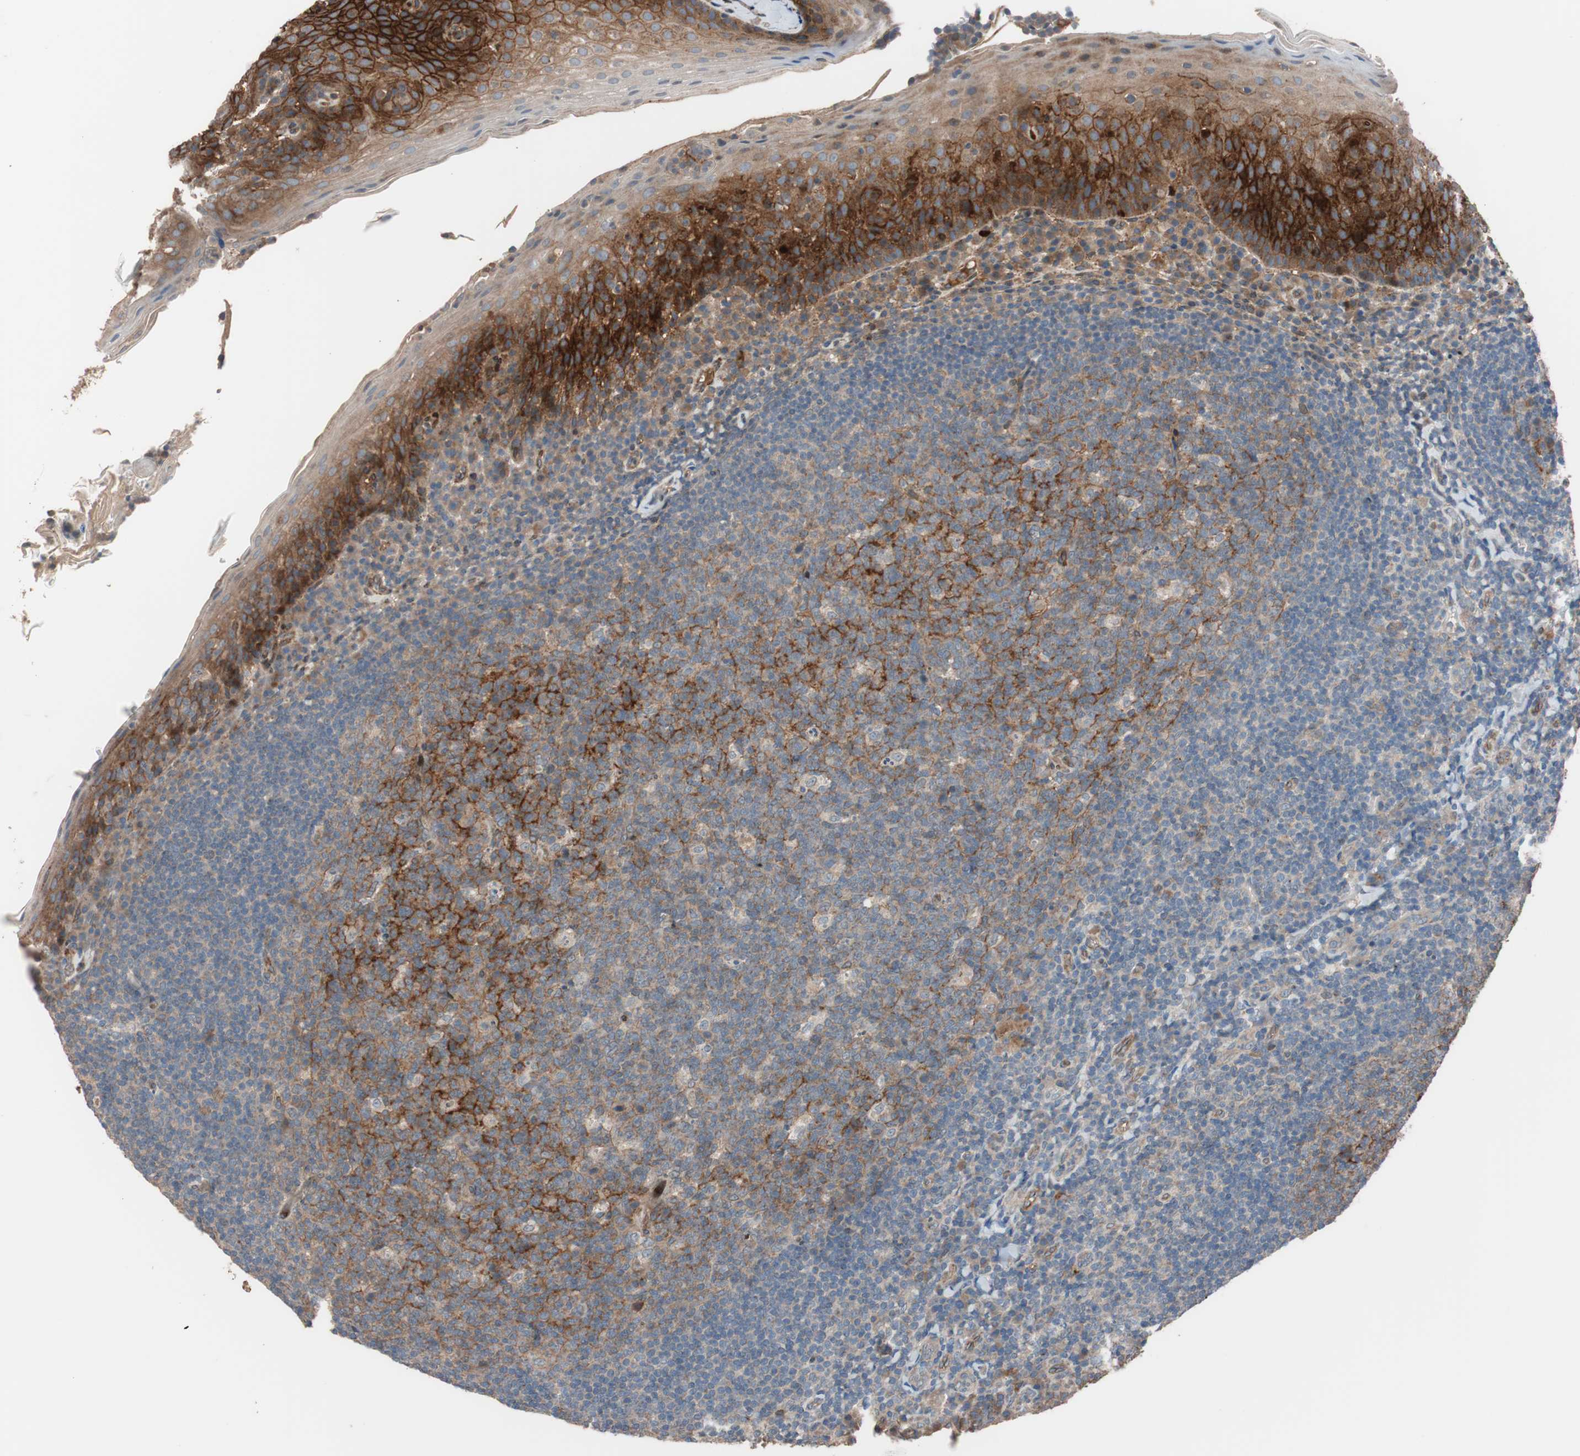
{"staining": {"intensity": "strong", "quantity": ">75%", "location": "cytoplasmic/membranous"}, "tissue": "tonsil", "cell_type": "Germinal center cells", "image_type": "normal", "snomed": [{"axis": "morphology", "description": "Normal tissue, NOS"}, {"axis": "topography", "description": "Tonsil"}], "caption": "The histopathology image exhibits staining of benign tonsil, revealing strong cytoplasmic/membranous protein staining (brown color) within germinal center cells.", "gene": "SDC4", "patient": {"sex": "male", "age": 17}}